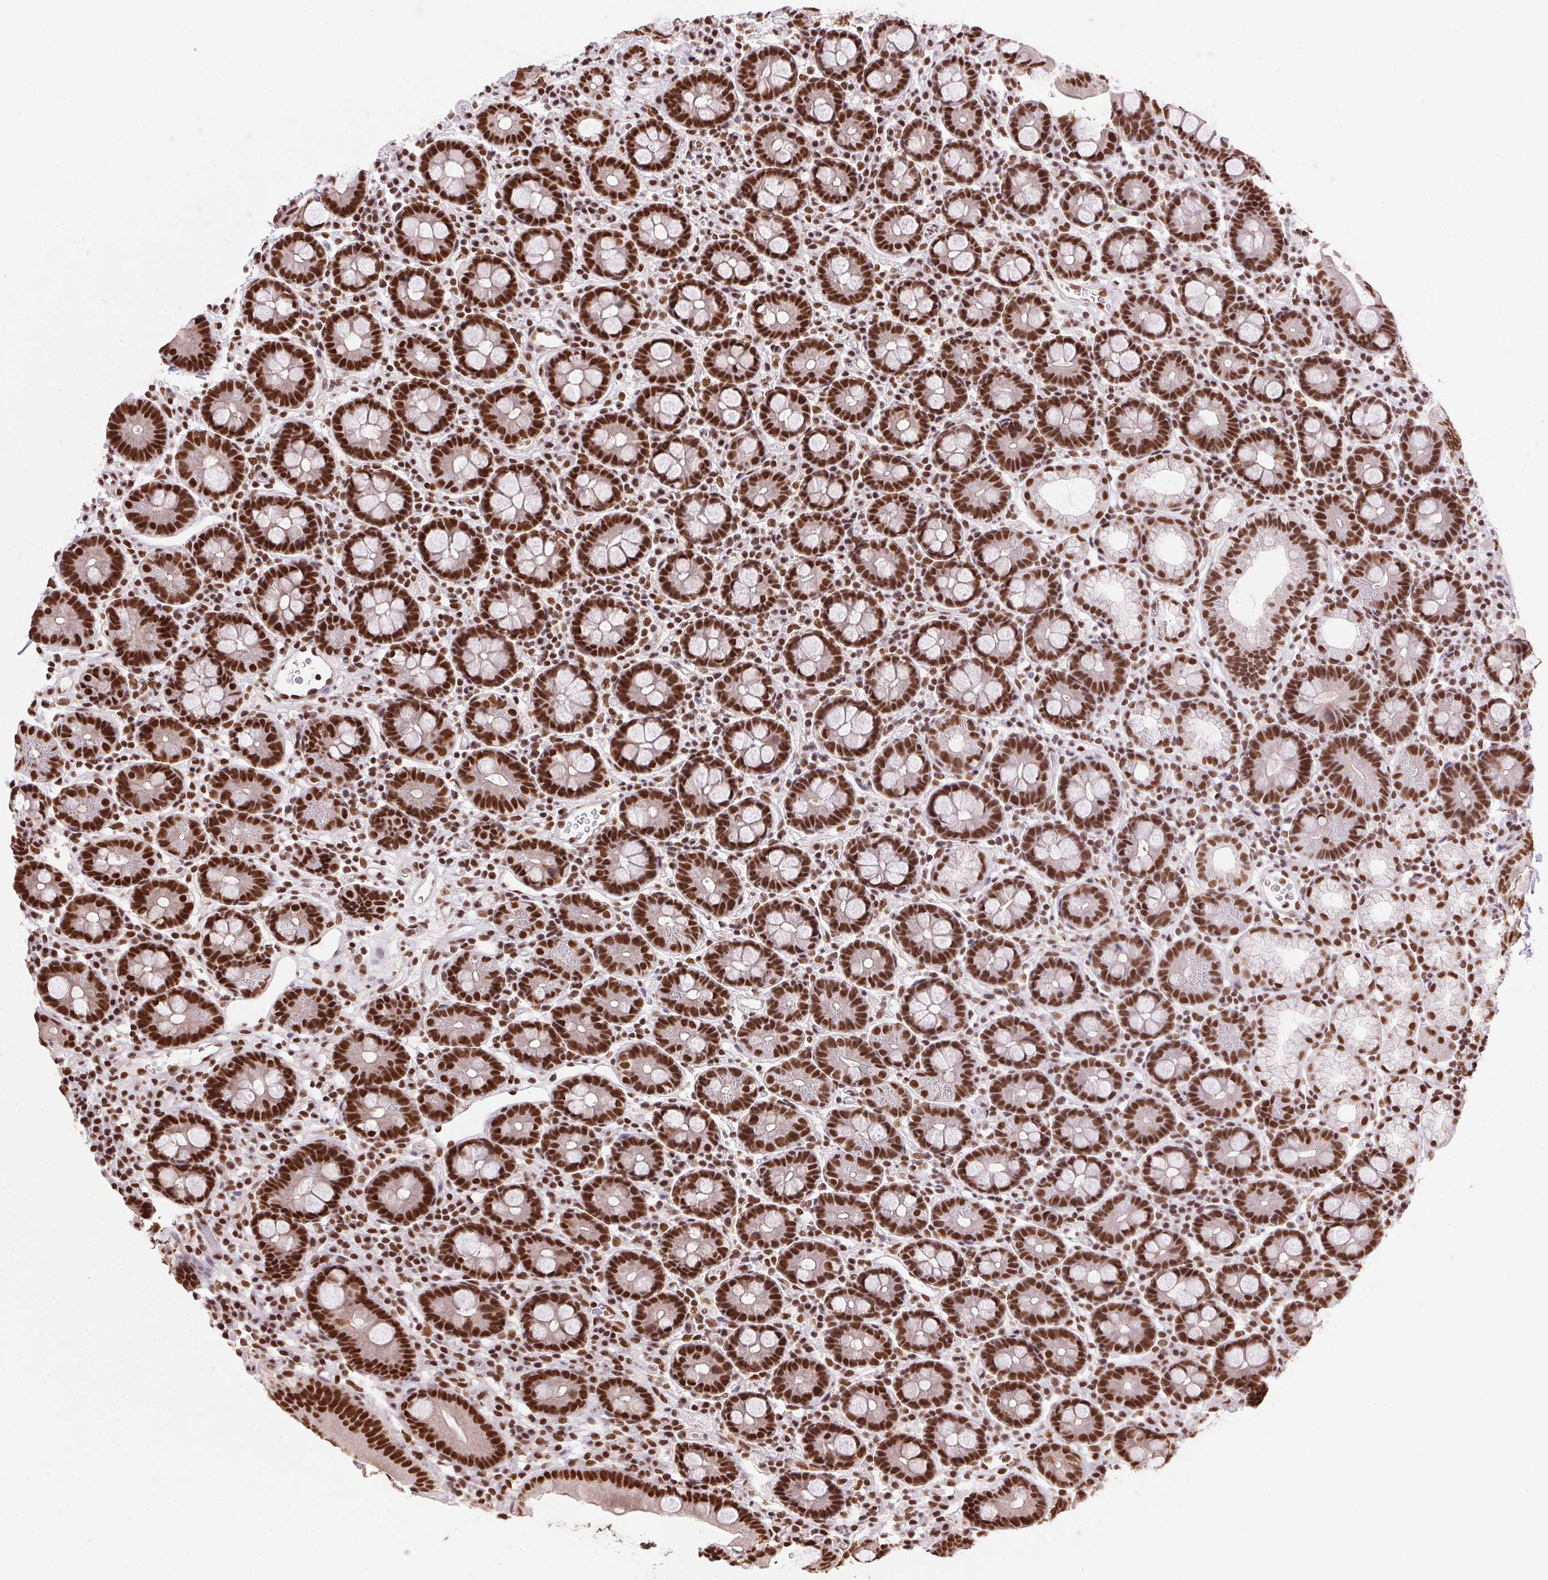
{"staining": {"intensity": "strong", "quantity": ">75%", "location": "nuclear"}, "tissue": "duodenum", "cell_type": "Glandular cells", "image_type": "normal", "snomed": [{"axis": "morphology", "description": "Normal tissue, NOS"}, {"axis": "topography", "description": "Pancreas"}, {"axis": "topography", "description": "Duodenum"}], "caption": "This photomicrograph reveals immunohistochemistry (IHC) staining of unremarkable human duodenum, with high strong nuclear expression in approximately >75% of glandular cells.", "gene": "ZNF207", "patient": {"sex": "male", "age": 59}}